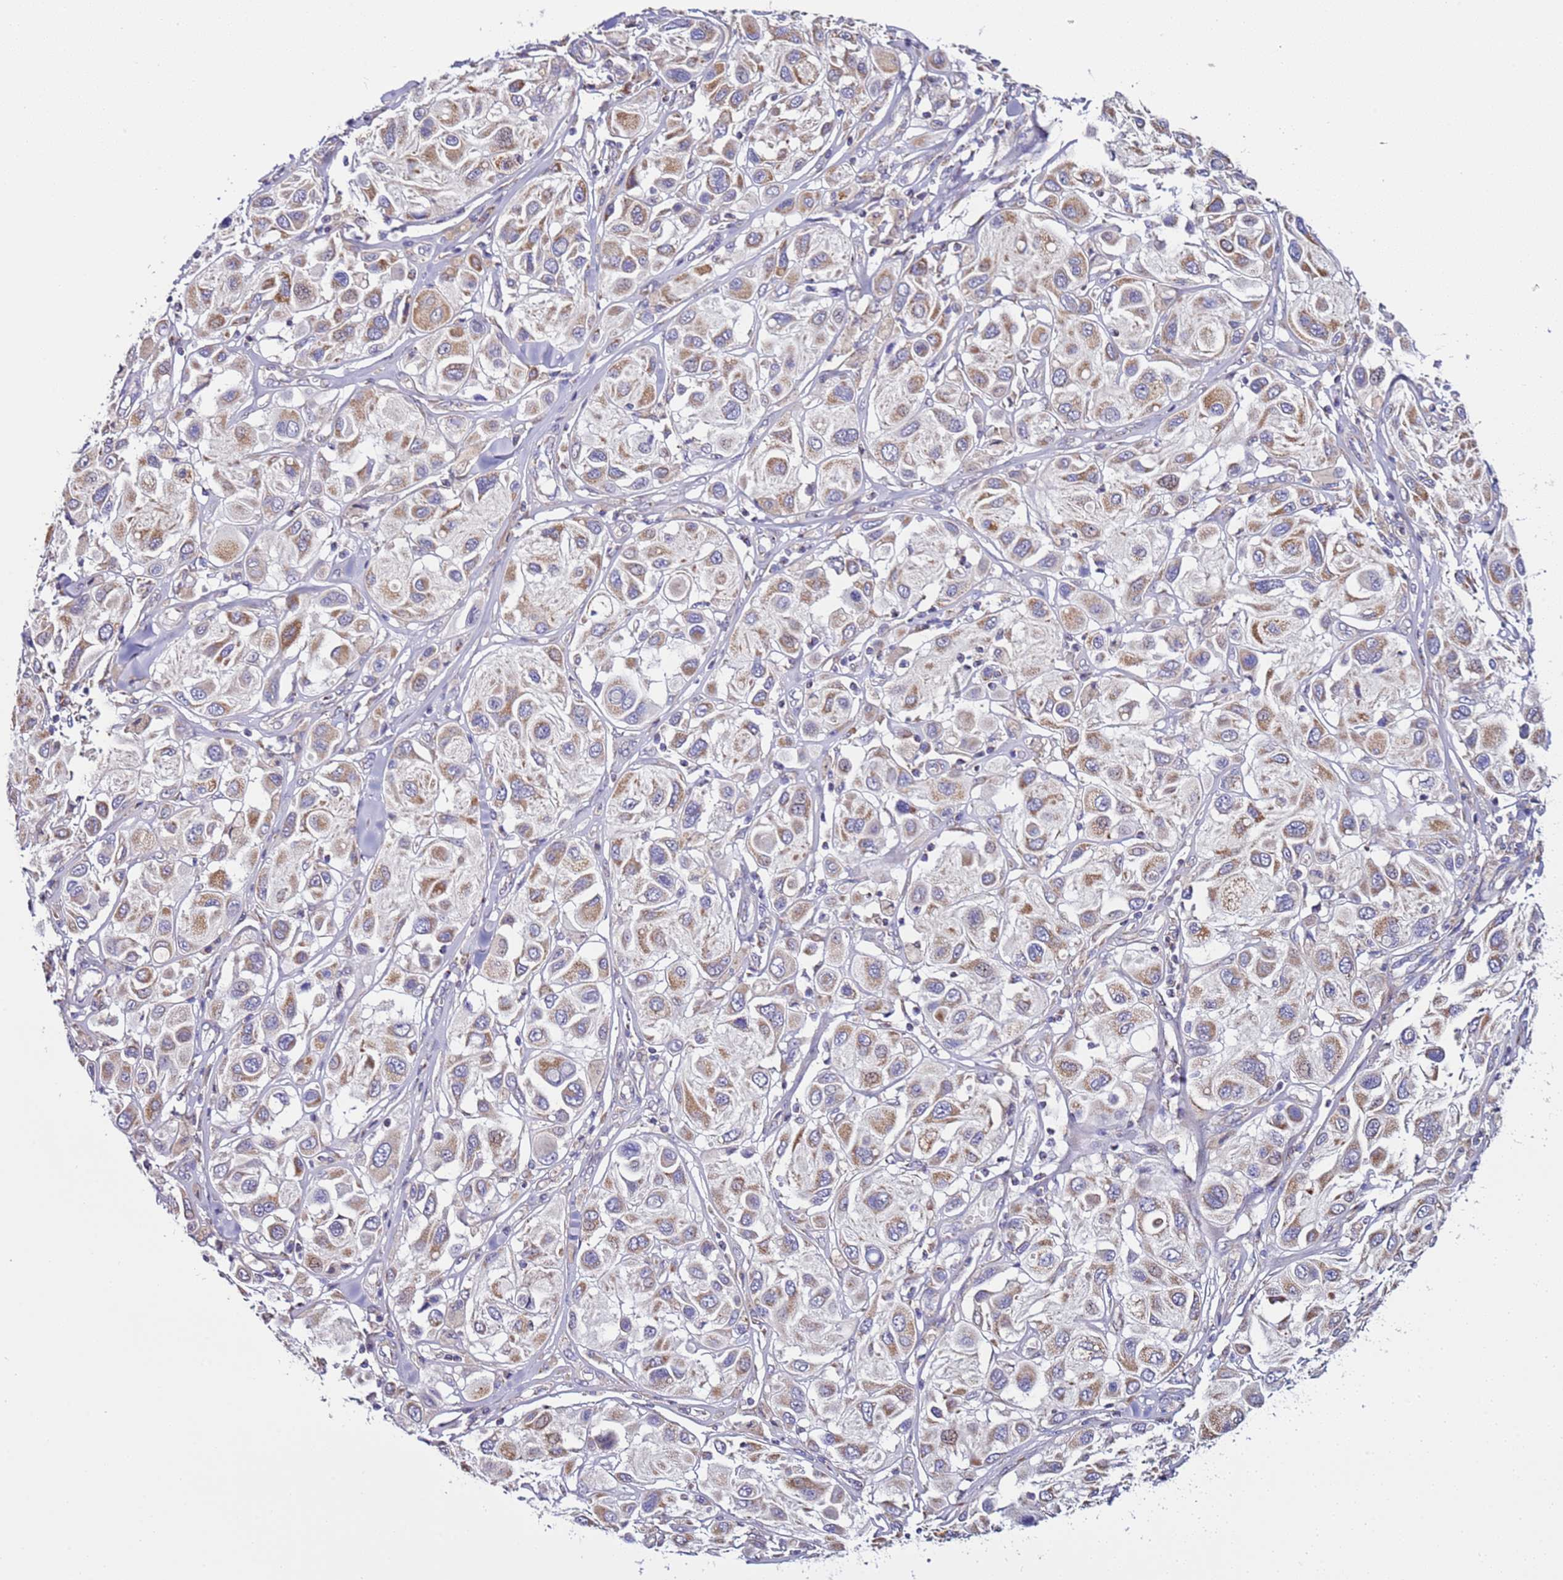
{"staining": {"intensity": "moderate", "quantity": ">75%", "location": "cytoplasmic/membranous"}, "tissue": "melanoma", "cell_type": "Tumor cells", "image_type": "cancer", "snomed": [{"axis": "morphology", "description": "Malignant melanoma, Metastatic site"}, {"axis": "topography", "description": "Skin"}], "caption": "Immunohistochemistry (IHC) (DAB (3,3'-diaminobenzidine)) staining of melanoma exhibits moderate cytoplasmic/membranous protein staining in about >75% of tumor cells.", "gene": "AHI1", "patient": {"sex": "male", "age": 41}}